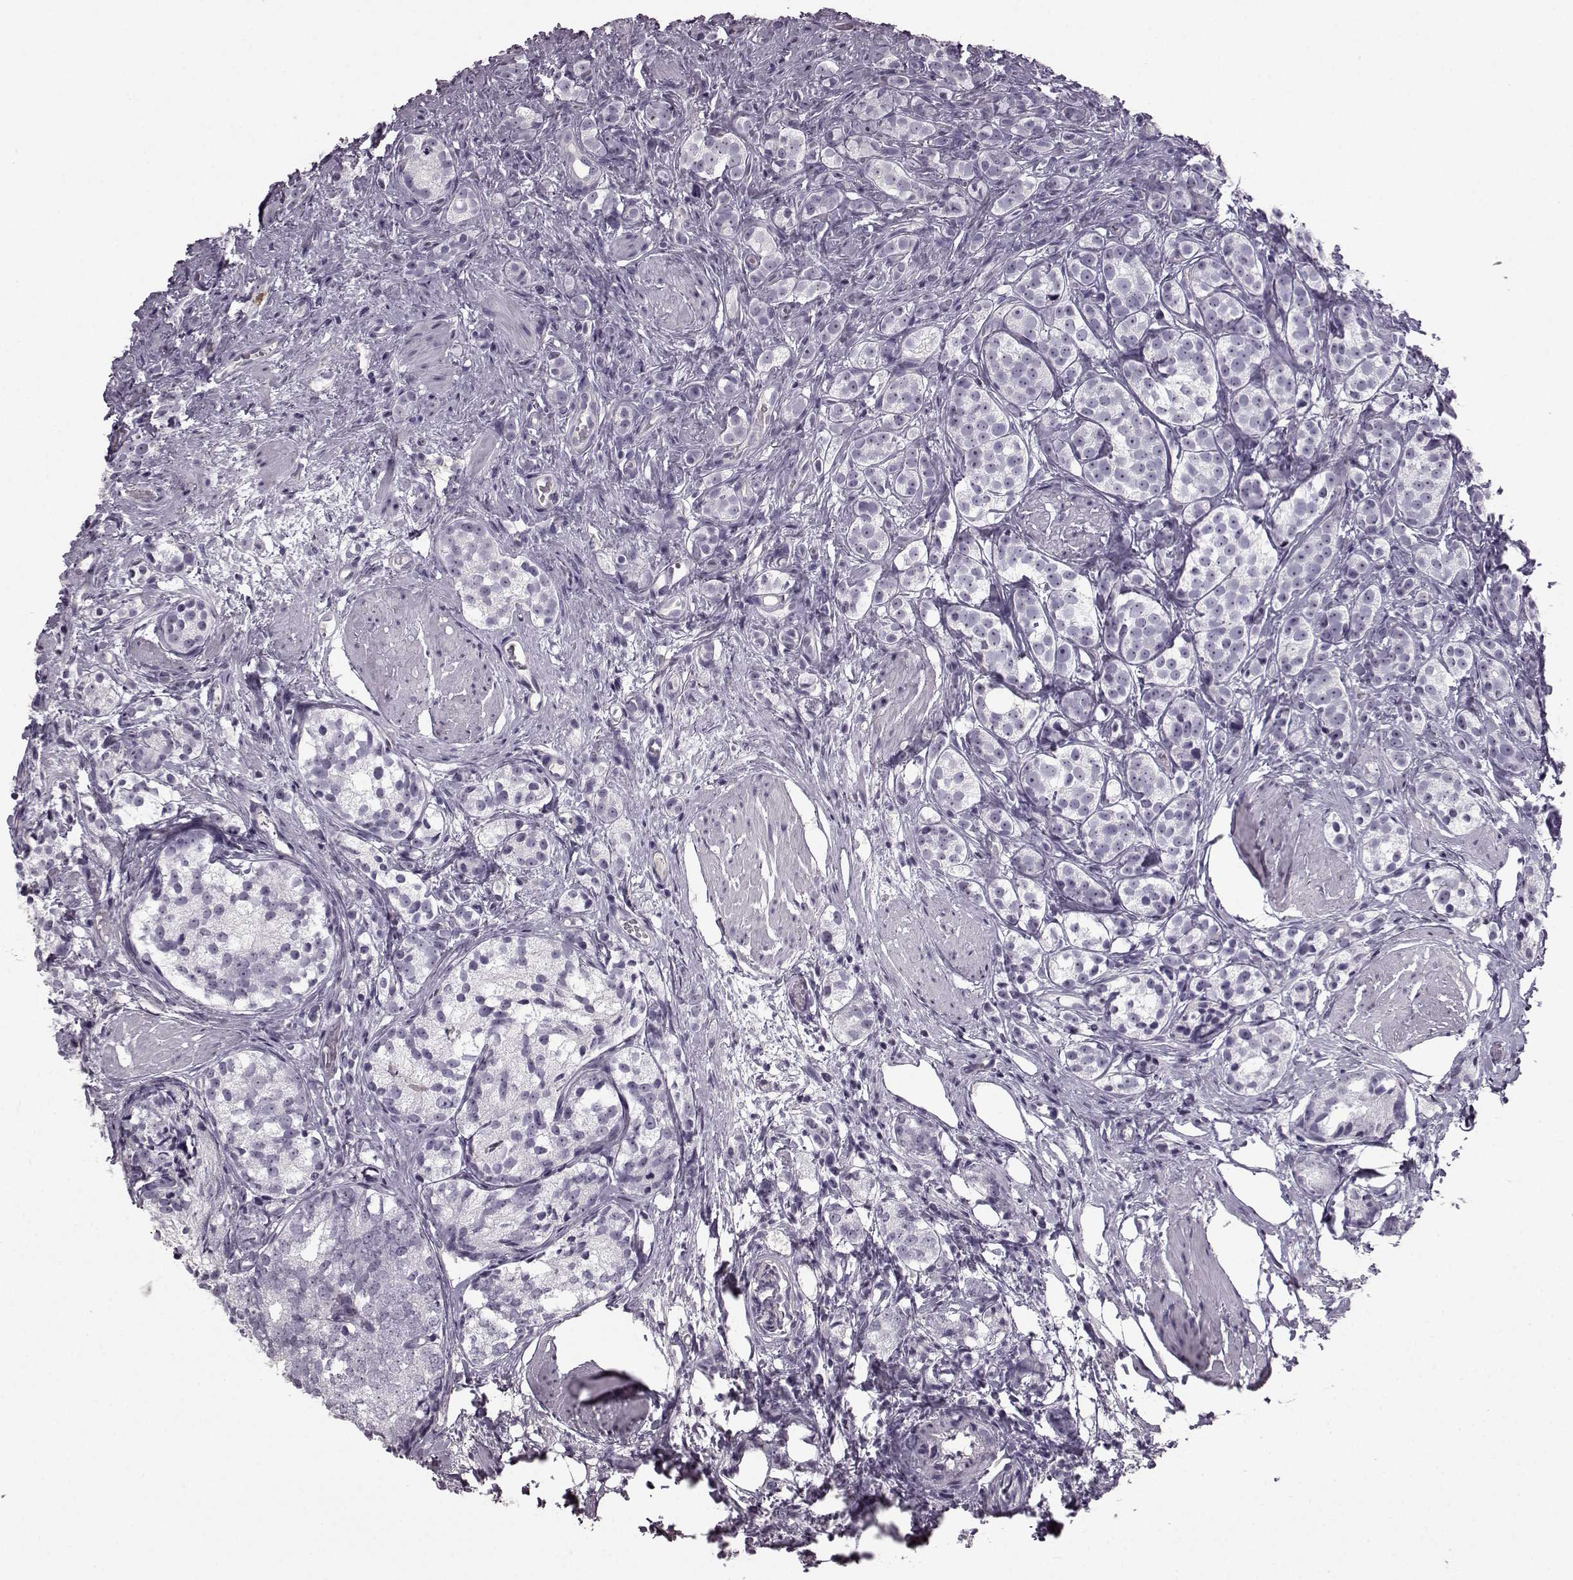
{"staining": {"intensity": "negative", "quantity": "none", "location": "none"}, "tissue": "prostate cancer", "cell_type": "Tumor cells", "image_type": "cancer", "snomed": [{"axis": "morphology", "description": "Adenocarcinoma, High grade"}, {"axis": "topography", "description": "Prostate"}], "caption": "The immunohistochemistry image has no significant staining in tumor cells of high-grade adenocarcinoma (prostate) tissue. (Stains: DAB immunohistochemistry with hematoxylin counter stain, Microscopy: brightfield microscopy at high magnification).", "gene": "PRPH2", "patient": {"sex": "male", "age": 53}}